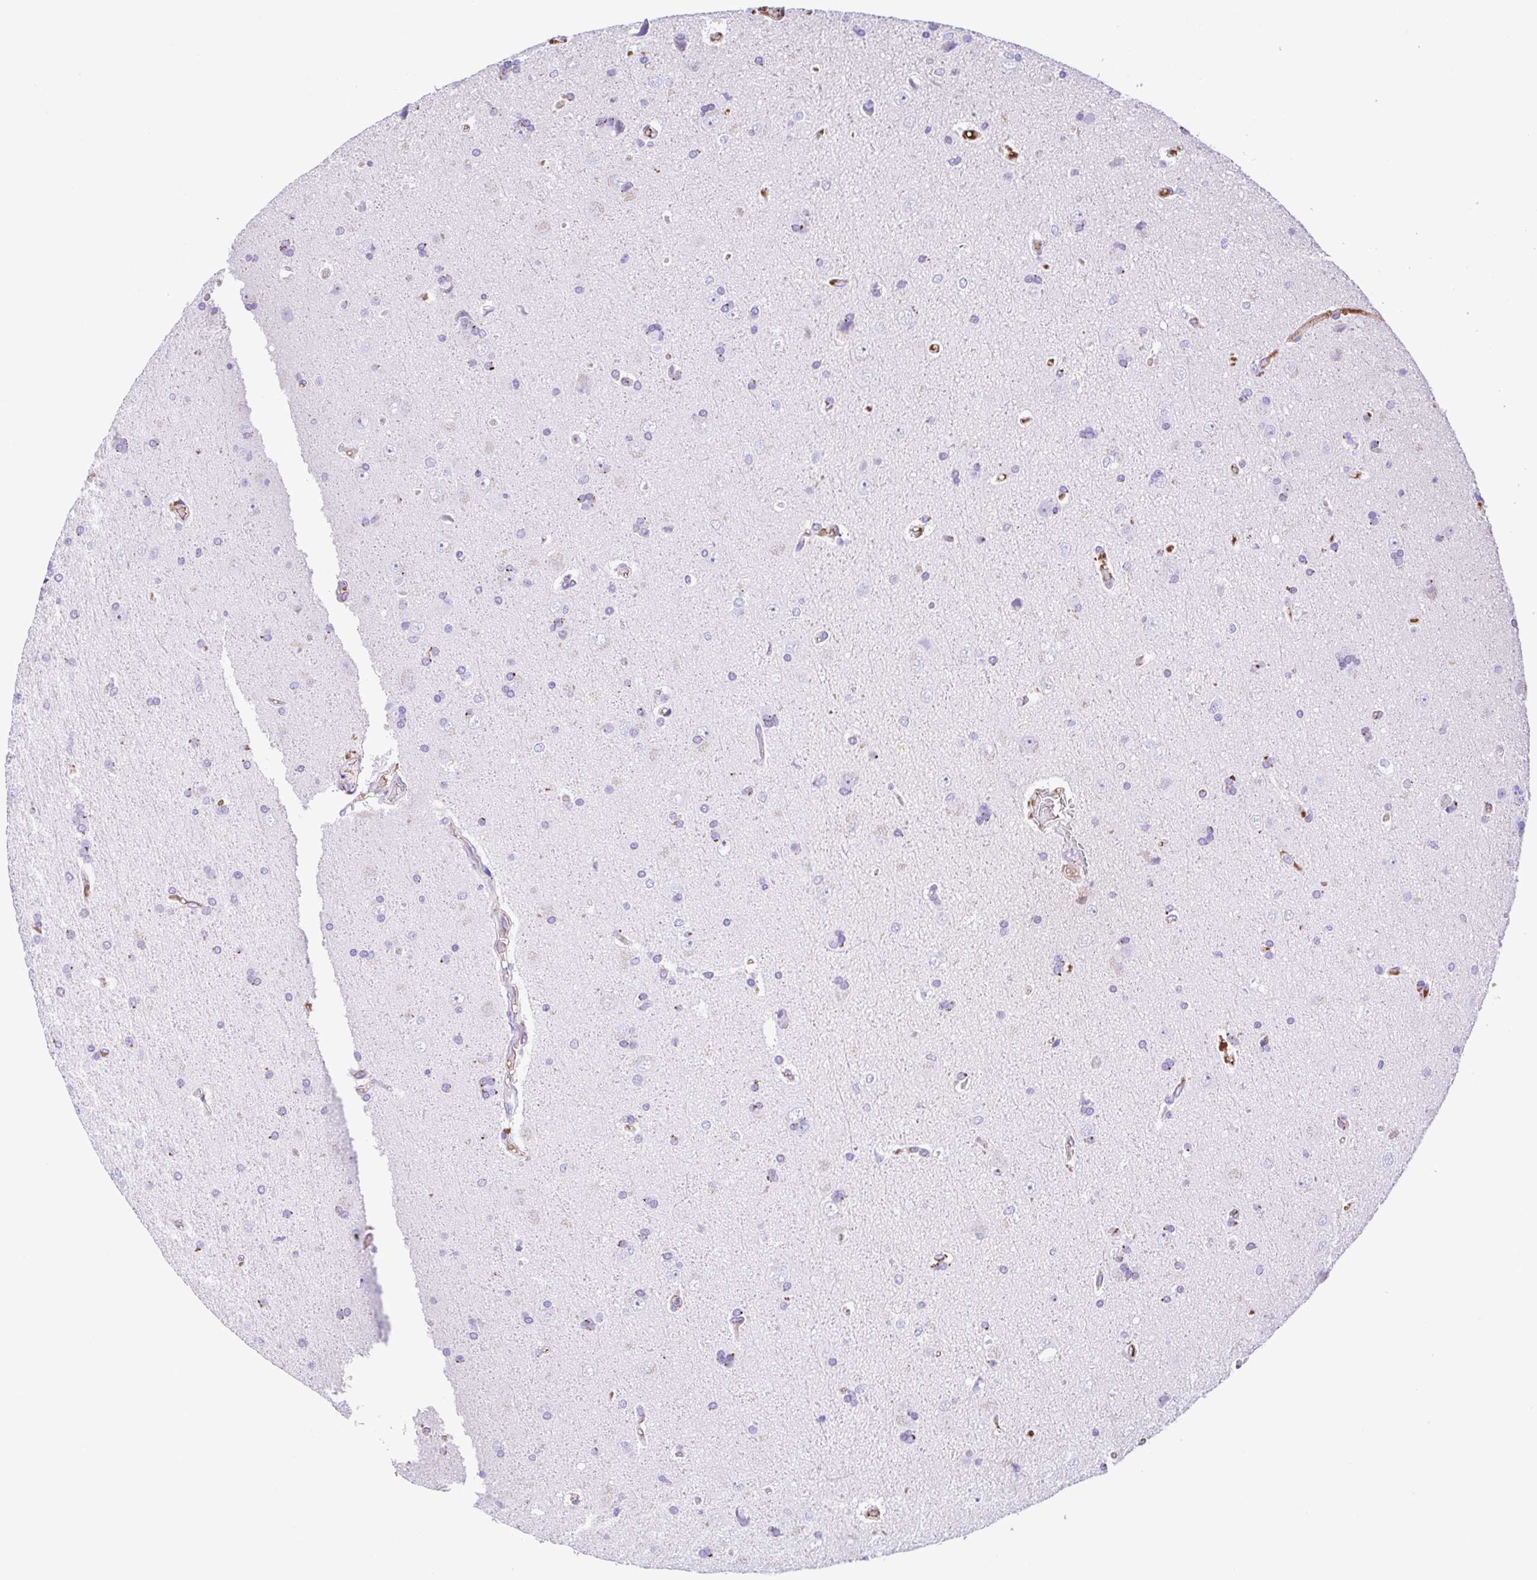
{"staining": {"intensity": "negative", "quantity": "none", "location": "none"}, "tissue": "glioma", "cell_type": "Tumor cells", "image_type": "cancer", "snomed": [{"axis": "morphology", "description": "Glioma, malignant, High grade"}, {"axis": "topography", "description": "Cerebral cortex"}], "caption": "Malignant glioma (high-grade) stained for a protein using IHC displays no staining tumor cells.", "gene": "IGFL1", "patient": {"sex": "male", "age": 70}}